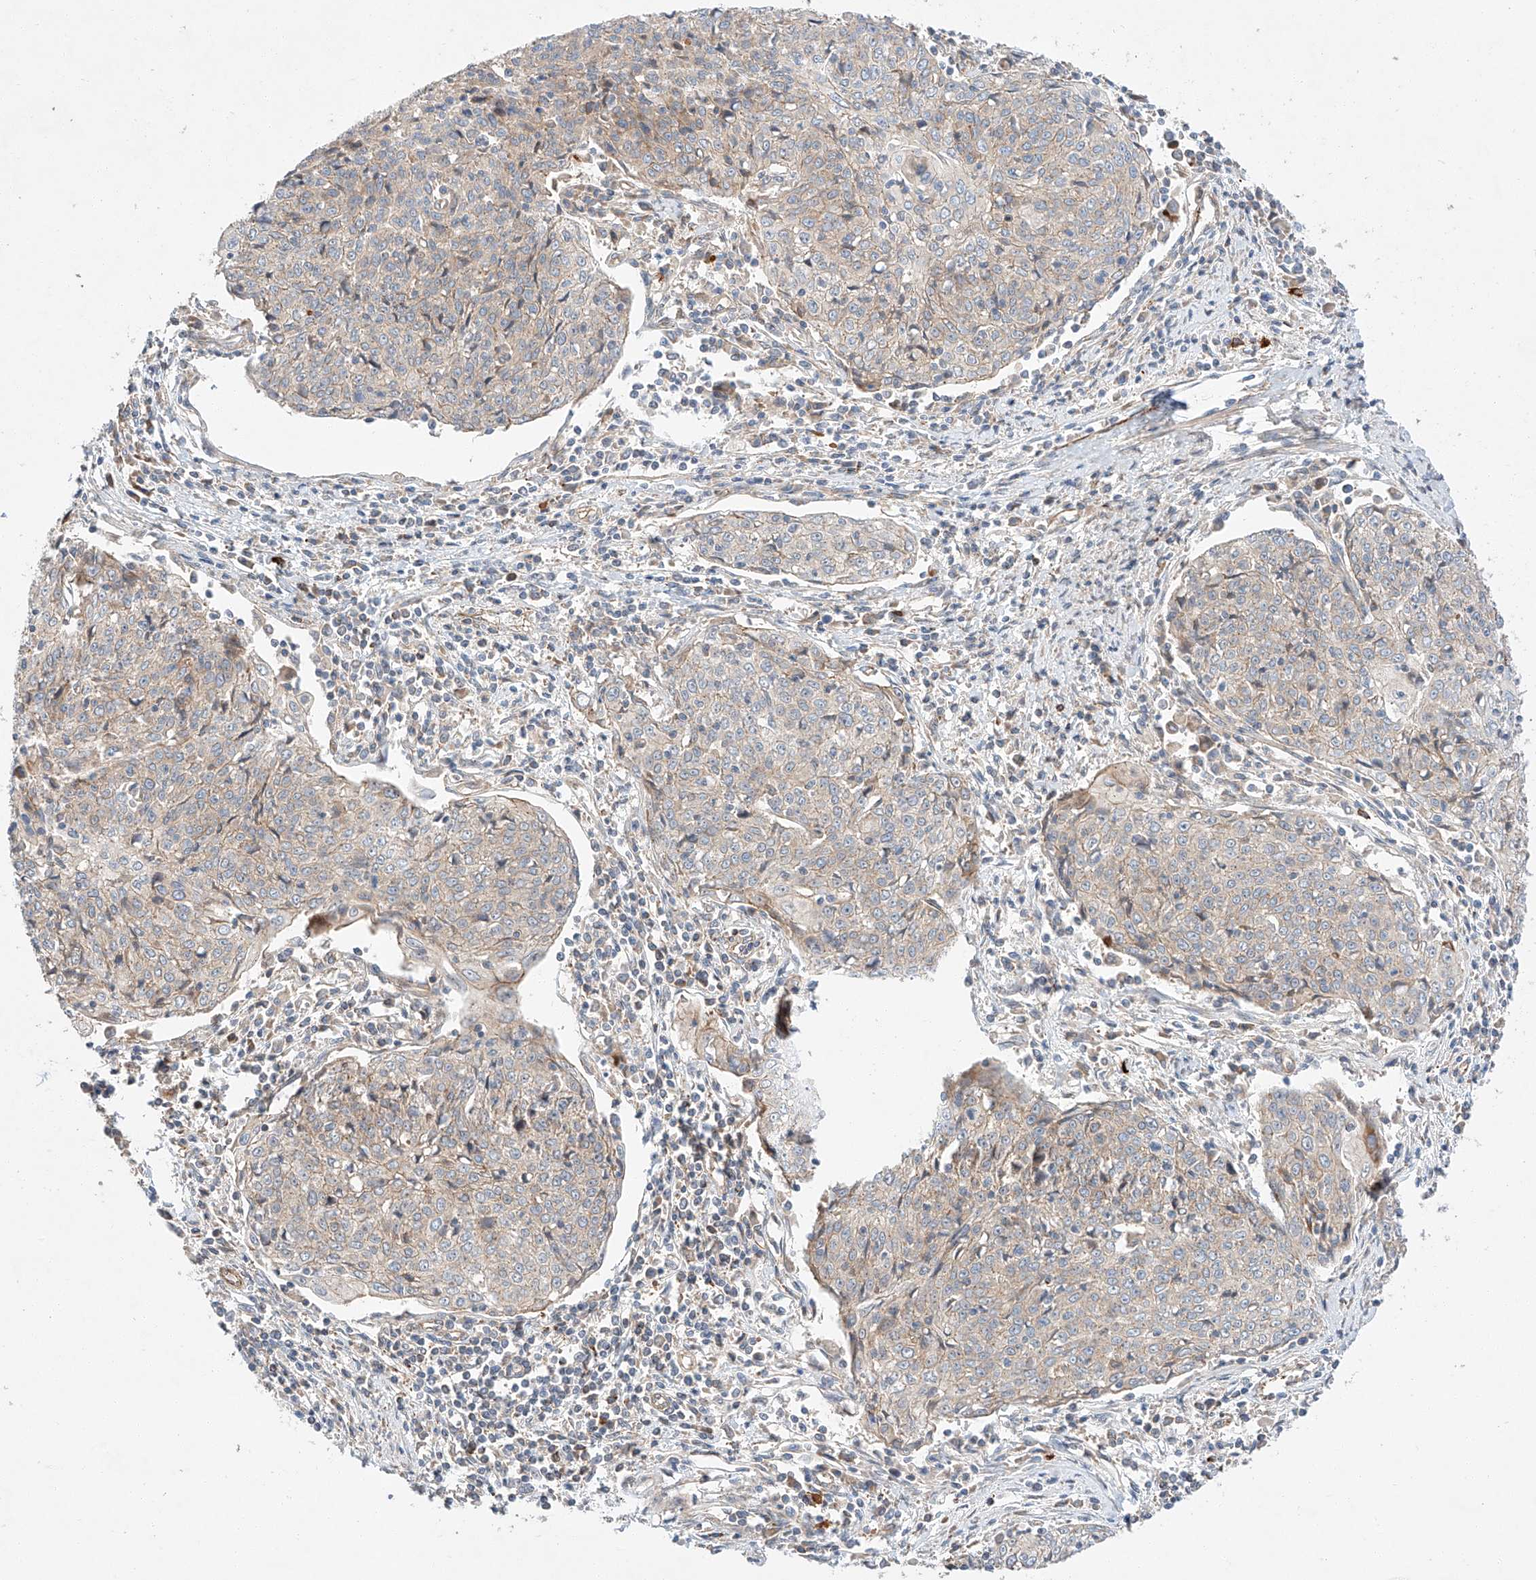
{"staining": {"intensity": "moderate", "quantity": "<25%", "location": "cytoplasmic/membranous"}, "tissue": "cervical cancer", "cell_type": "Tumor cells", "image_type": "cancer", "snomed": [{"axis": "morphology", "description": "Squamous cell carcinoma, NOS"}, {"axis": "topography", "description": "Cervix"}], "caption": "DAB immunohistochemical staining of human squamous cell carcinoma (cervical) demonstrates moderate cytoplasmic/membranous protein positivity in approximately <25% of tumor cells. The protein is shown in brown color, while the nuclei are stained blue.", "gene": "MINDY4", "patient": {"sex": "female", "age": 48}}